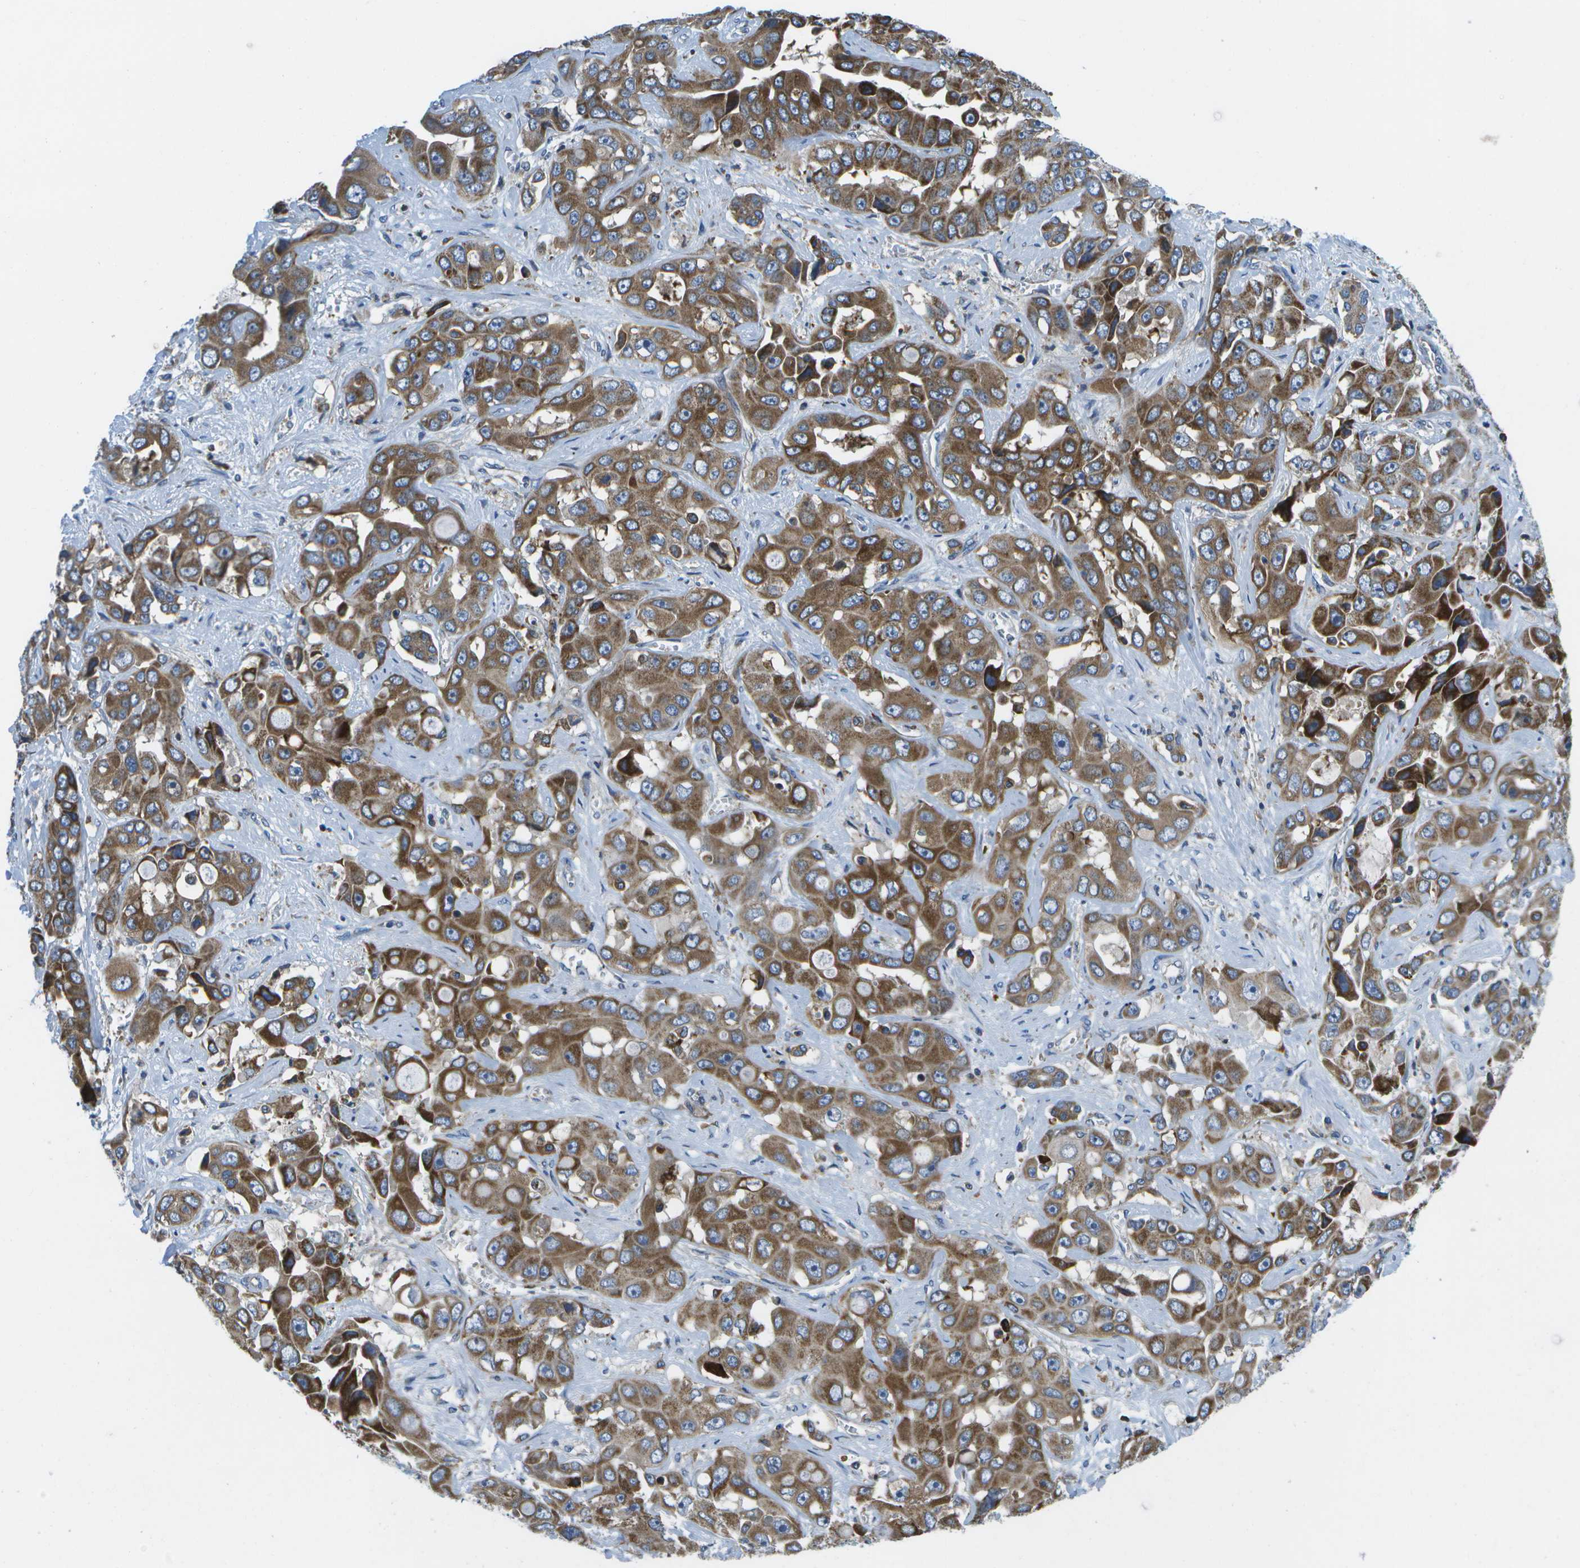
{"staining": {"intensity": "moderate", "quantity": ">75%", "location": "cytoplasmic/membranous"}, "tissue": "liver cancer", "cell_type": "Tumor cells", "image_type": "cancer", "snomed": [{"axis": "morphology", "description": "Cholangiocarcinoma"}, {"axis": "topography", "description": "Liver"}], "caption": "Immunohistochemical staining of cholangiocarcinoma (liver) reveals medium levels of moderate cytoplasmic/membranous protein positivity in about >75% of tumor cells. (IHC, brightfield microscopy, high magnification).", "gene": "GDF5", "patient": {"sex": "female", "age": 52}}